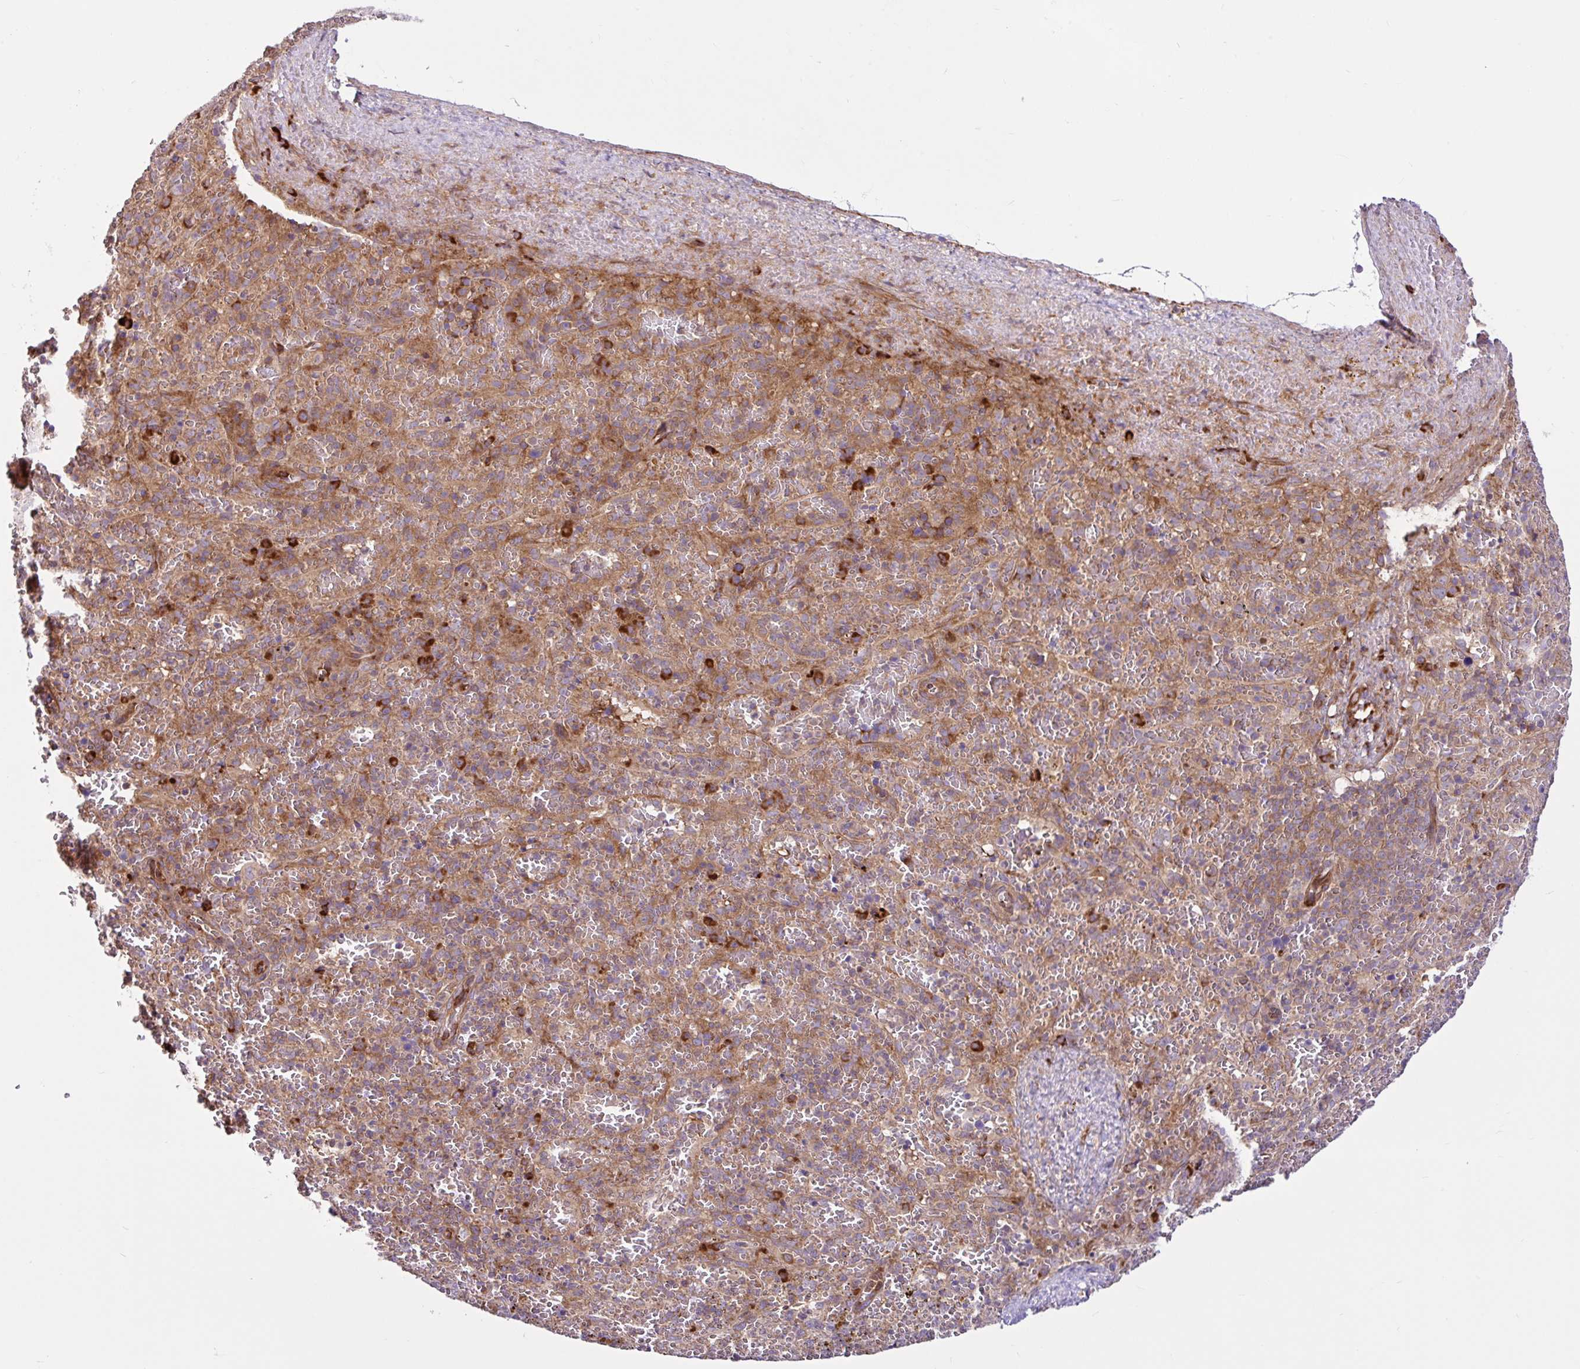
{"staining": {"intensity": "strong", "quantity": "<25%", "location": "cytoplasmic/membranous"}, "tissue": "spleen", "cell_type": "Cells in red pulp", "image_type": "normal", "snomed": [{"axis": "morphology", "description": "Normal tissue, NOS"}, {"axis": "topography", "description": "Spleen"}], "caption": "Immunohistochemical staining of benign human spleen demonstrates <25% levels of strong cytoplasmic/membranous protein positivity in about <25% of cells in red pulp.", "gene": "NTPCR", "patient": {"sex": "female", "age": 50}}